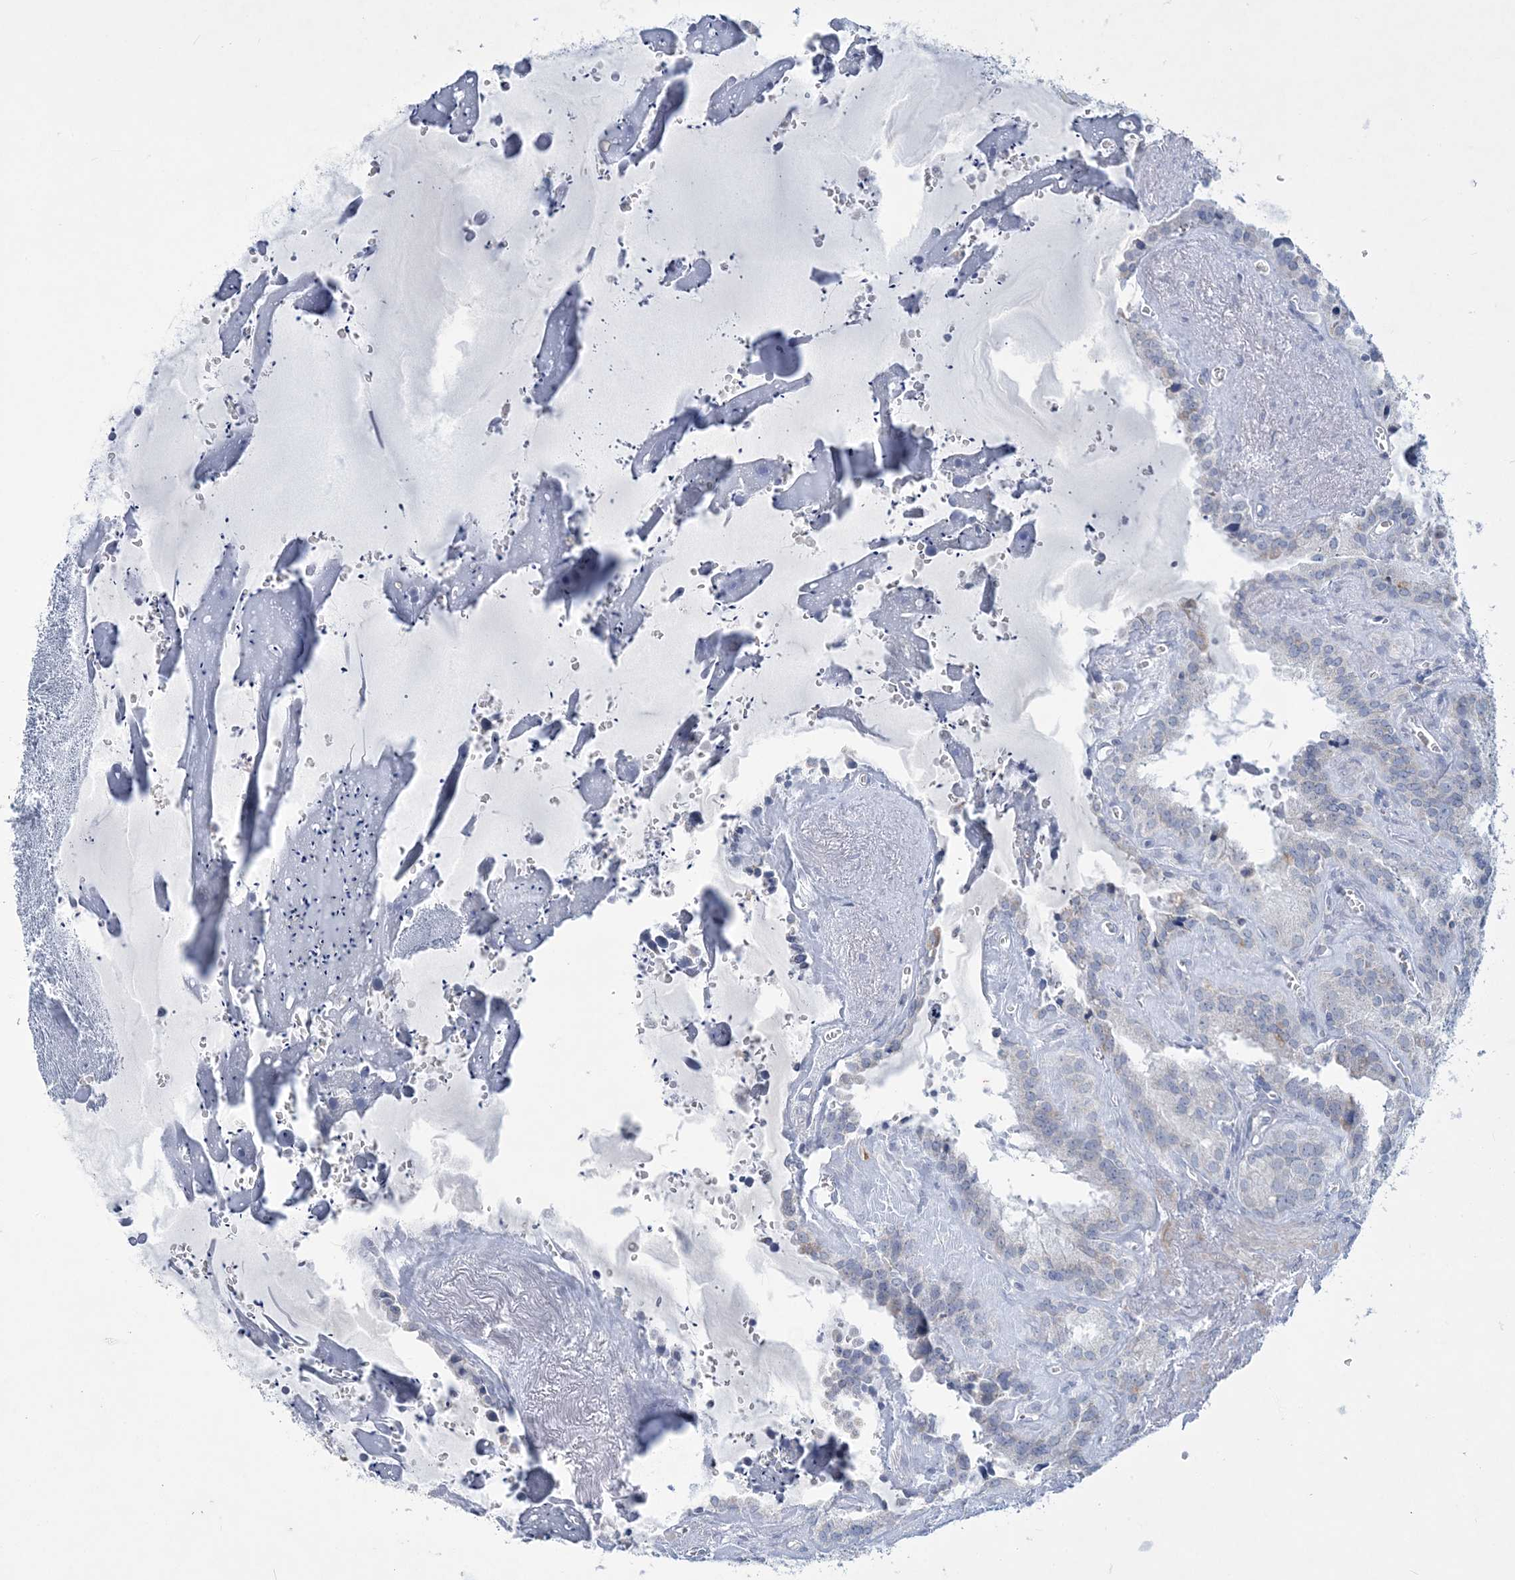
{"staining": {"intensity": "negative", "quantity": "none", "location": "none"}, "tissue": "seminal vesicle", "cell_type": "Glandular cells", "image_type": "normal", "snomed": [{"axis": "morphology", "description": "Normal tissue, NOS"}, {"axis": "topography", "description": "Prostate"}, {"axis": "topography", "description": "Seminal veicle"}], "caption": "This photomicrograph is of normal seminal vesicle stained with immunohistochemistry (IHC) to label a protein in brown with the nuclei are counter-stained blue. There is no positivity in glandular cells.", "gene": "TBC1D7", "patient": {"sex": "male", "age": 59}}